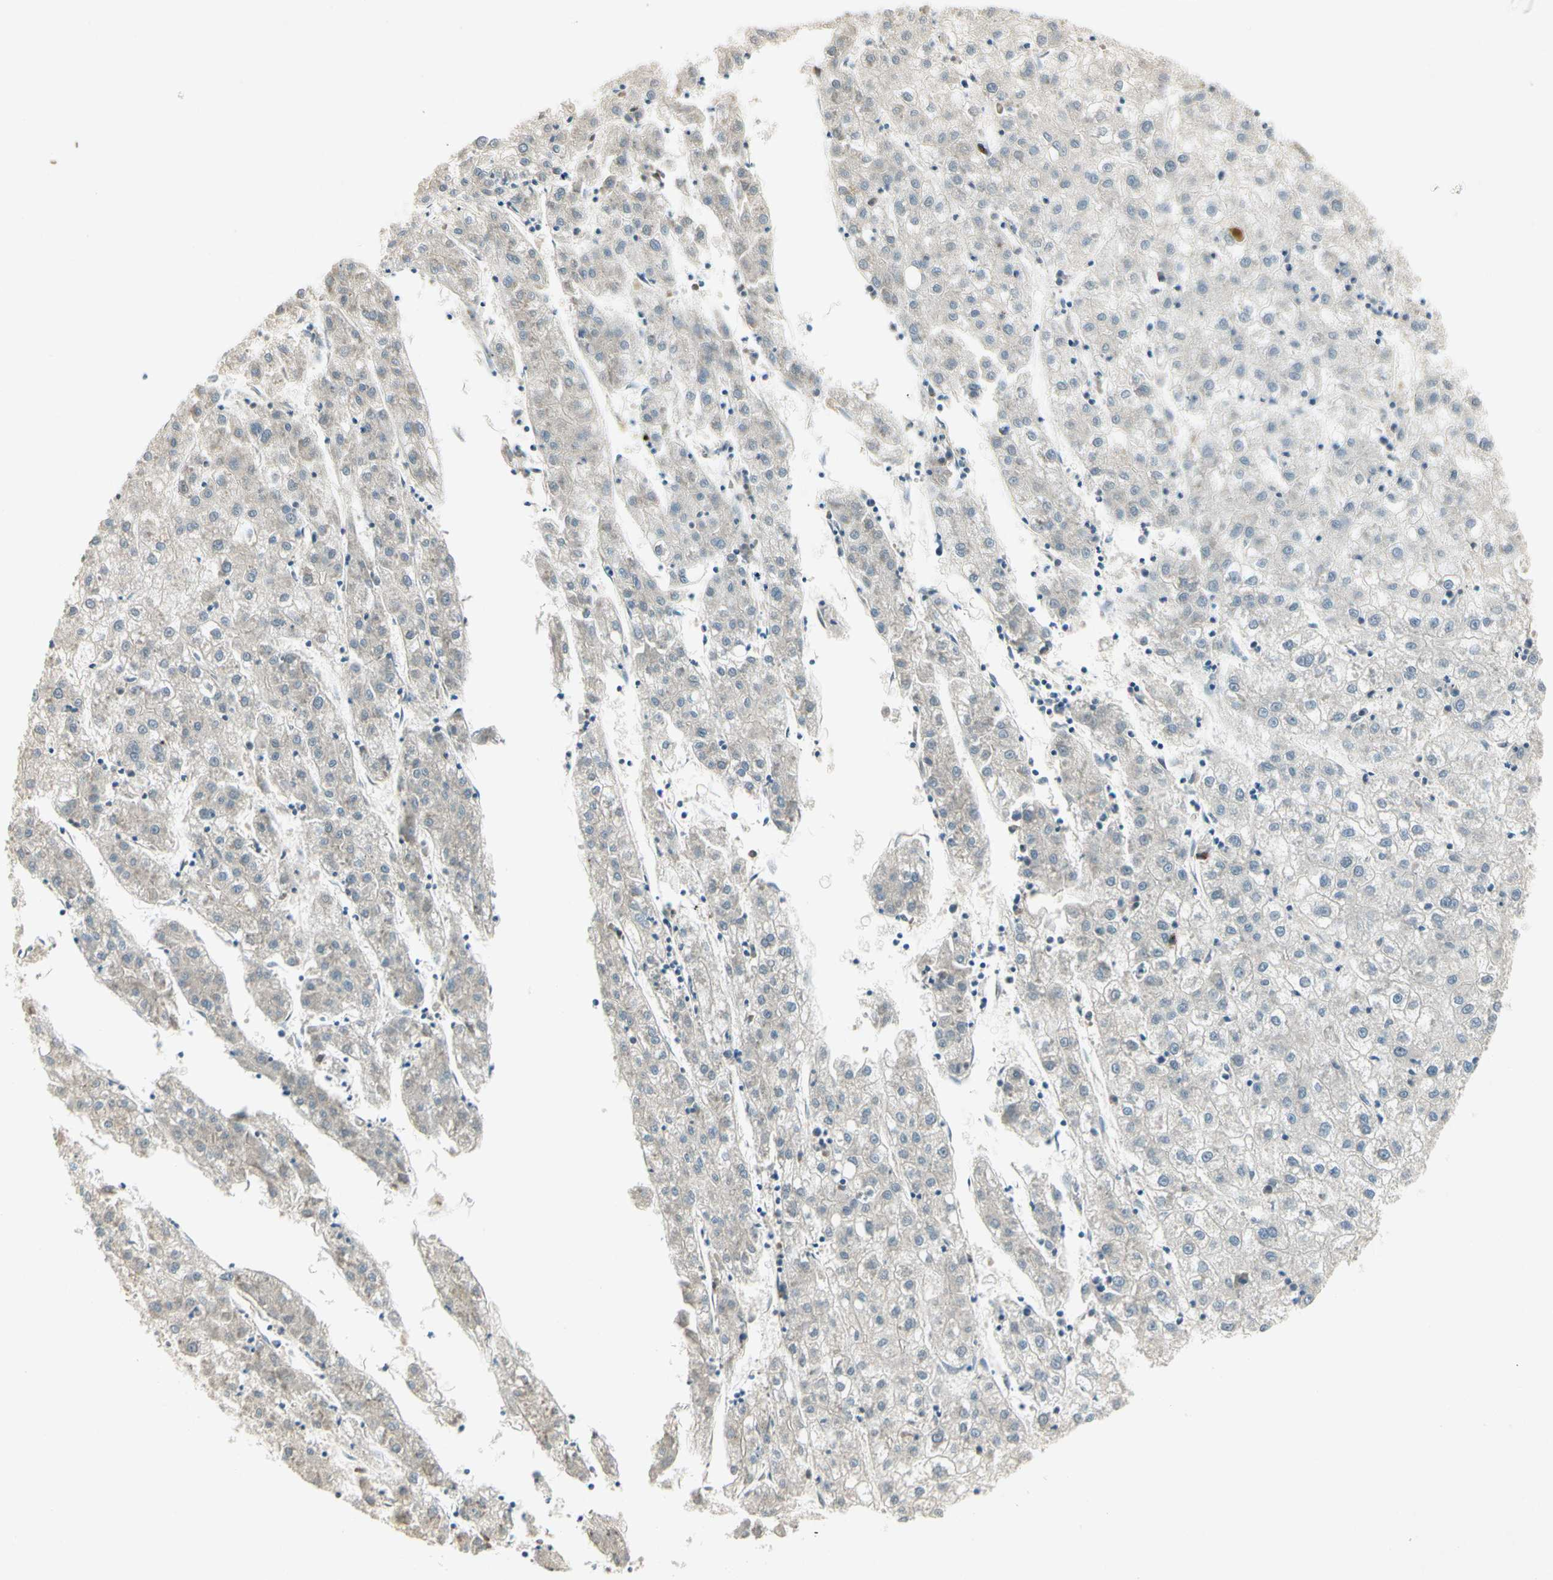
{"staining": {"intensity": "negative", "quantity": "none", "location": "none"}, "tissue": "liver cancer", "cell_type": "Tumor cells", "image_type": "cancer", "snomed": [{"axis": "morphology", "description": "Carcinoma, Hepatocellular, NOS"}, {"axis": "topography", "description": "Liver"}], "caption": "High magnification brightfield microscopy of liver cancer stained with DAB (brown) and counterstained with hematoxylin (blue): tumor cells show no significant expression.", "gene": "PITX1", "patient": {"sex": "male", "age": 72}}